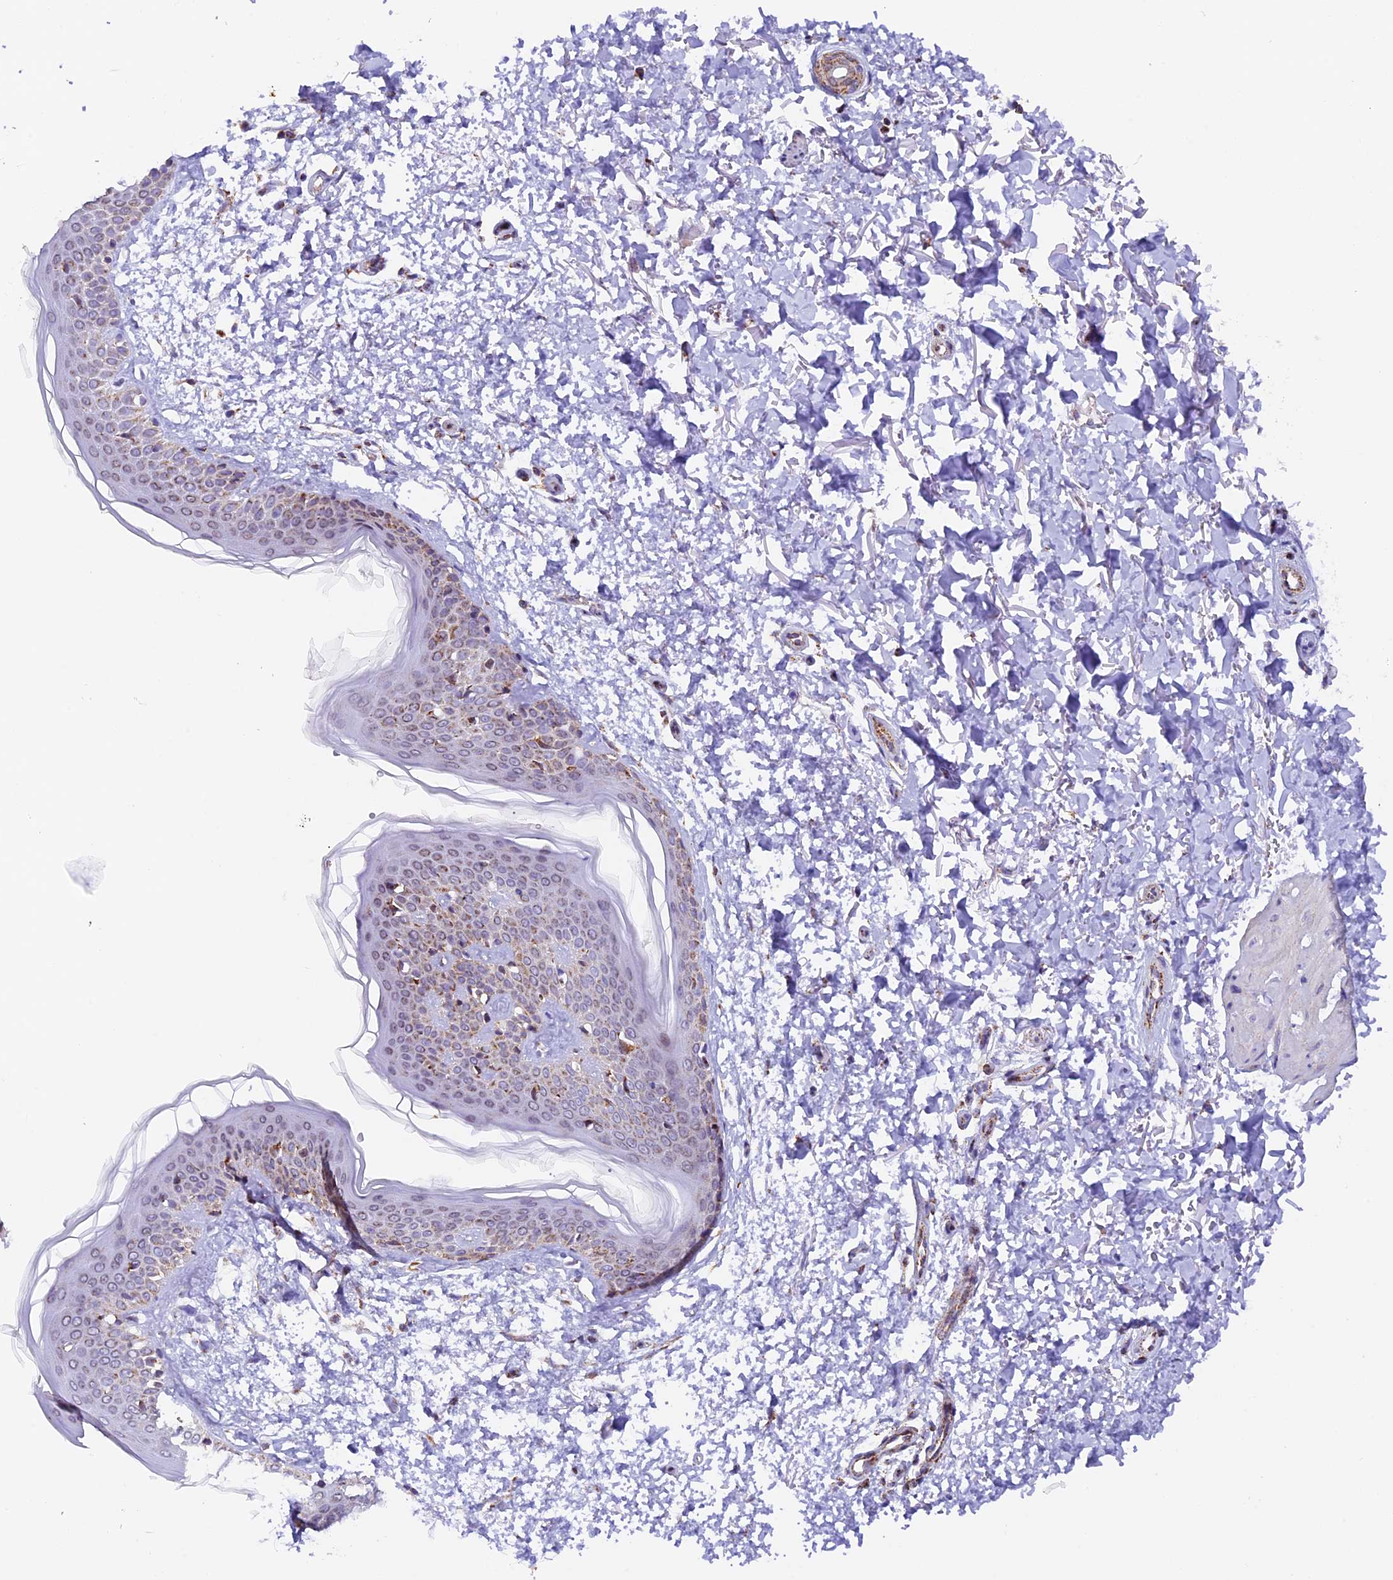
{"staining": {"intensity": "weak", "quantity": "25%-75%", "location": "cytoplasmic/membranous"}, "tissue": "skin", "cell_type": "Fibroblasts", "image_type": "normal", "snomed": [{"axis": "morphology", "description": "Normal tissue, NOS"}, {"axis": "topography", "description": "Skin"}], "caption": "Brown immunohistochemical staining in benign skin exhibits weak cytoplasmic/membranous positivity in approximately 25%-75% of fibroblasts. (brown staining indicates protein expression, while blue staining denotes nuclei).", "gene": "TFAM", "patient": {"sex": "male", "age": 66}}